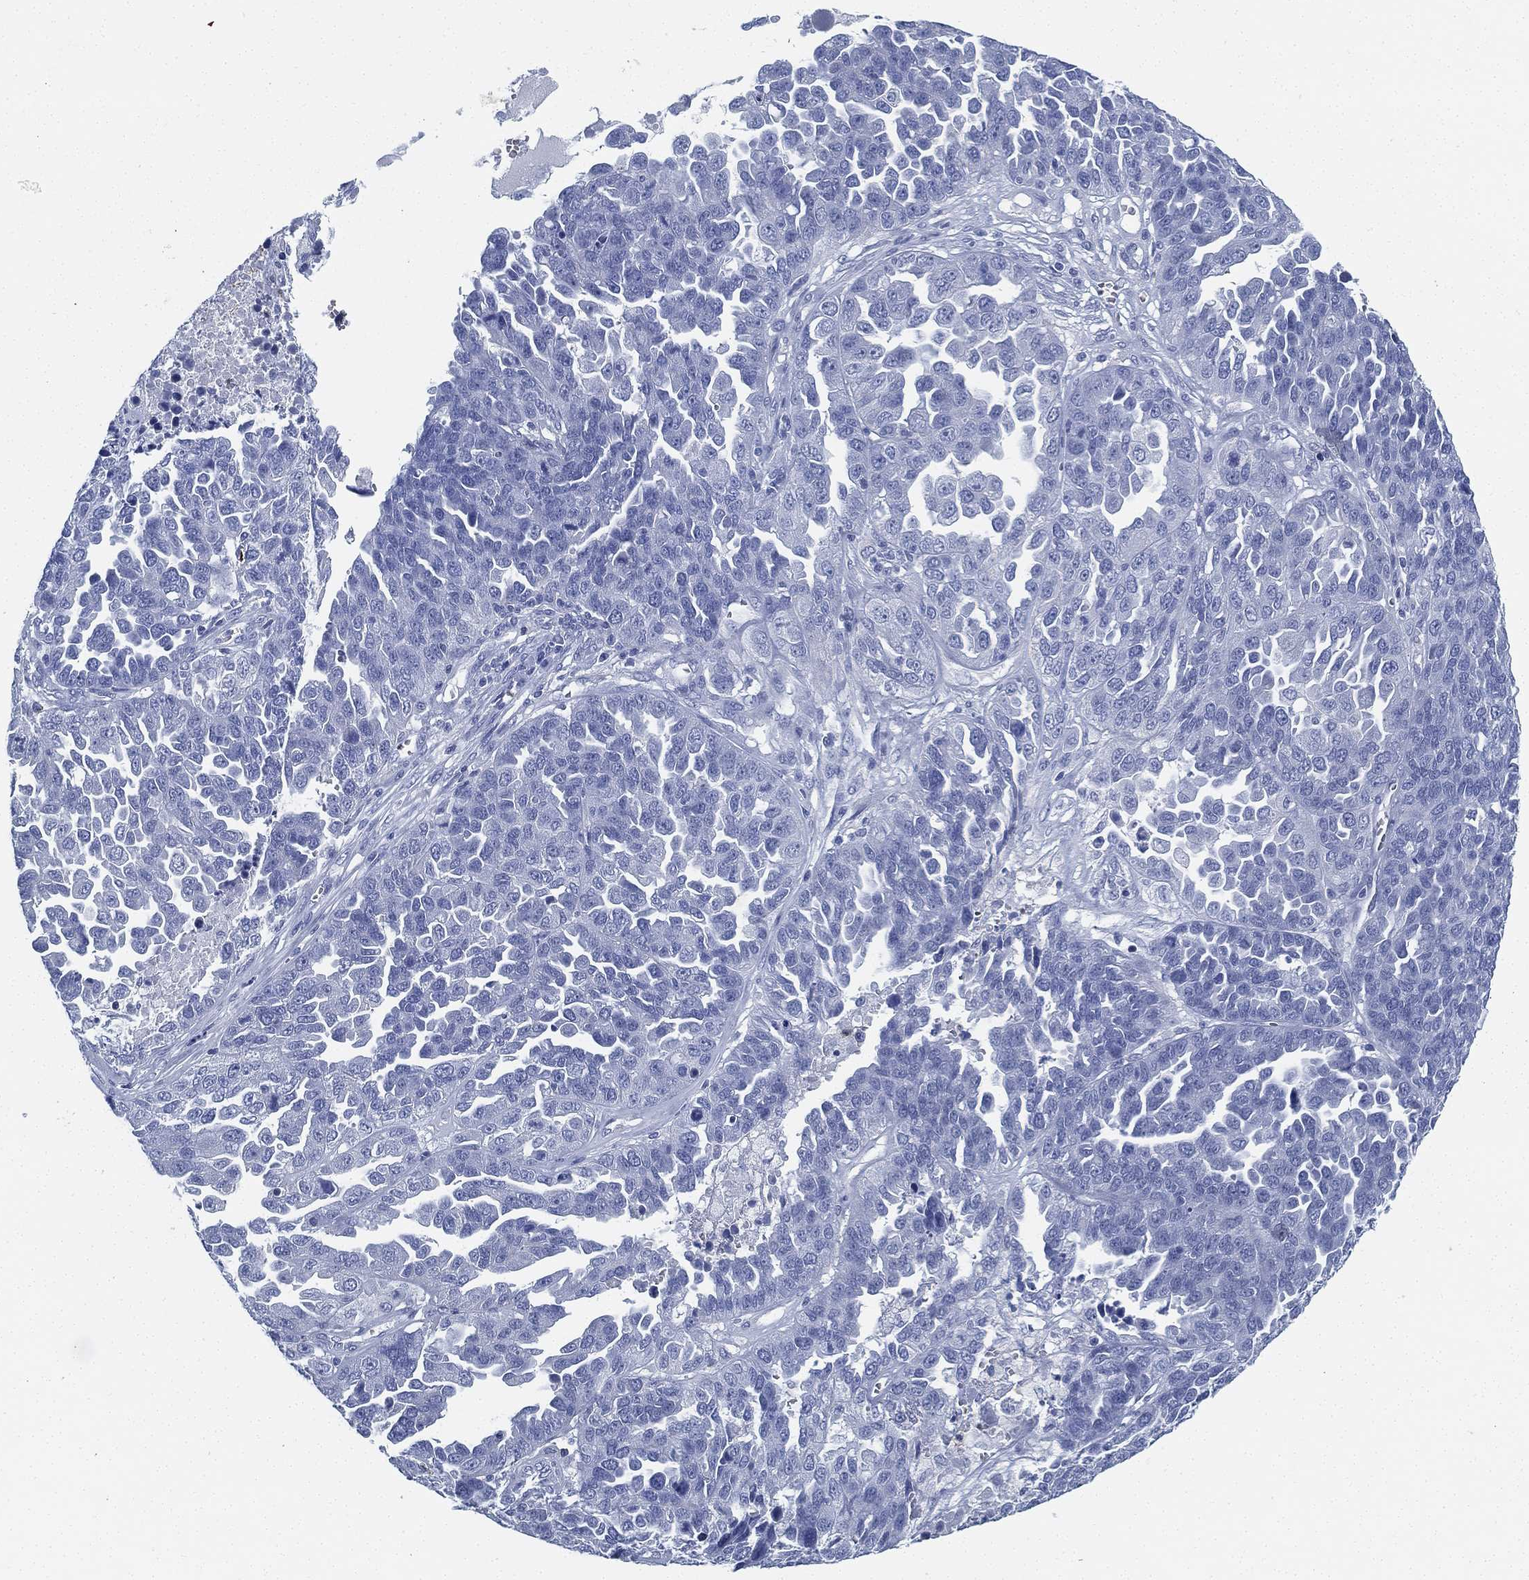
{"staining": {"intensity": "negative", "quantity": "none", "location": "none"}, "tissue": "ovarian cancer", "cell_type": "Tumor cells", "image_type": "cancer", "snomed": [{"axis": "morphology", "description": "Cystadenocarcinoma, serous, NOS"}, {"axis": "topography", "description": "Ovary"}], "caption": "IHC of human ovarian serous cystadenocarcinoma displays no positivity in tumor cells.", "gene": "DEFB121", "patient": {"sex": "female", "age": 87}}